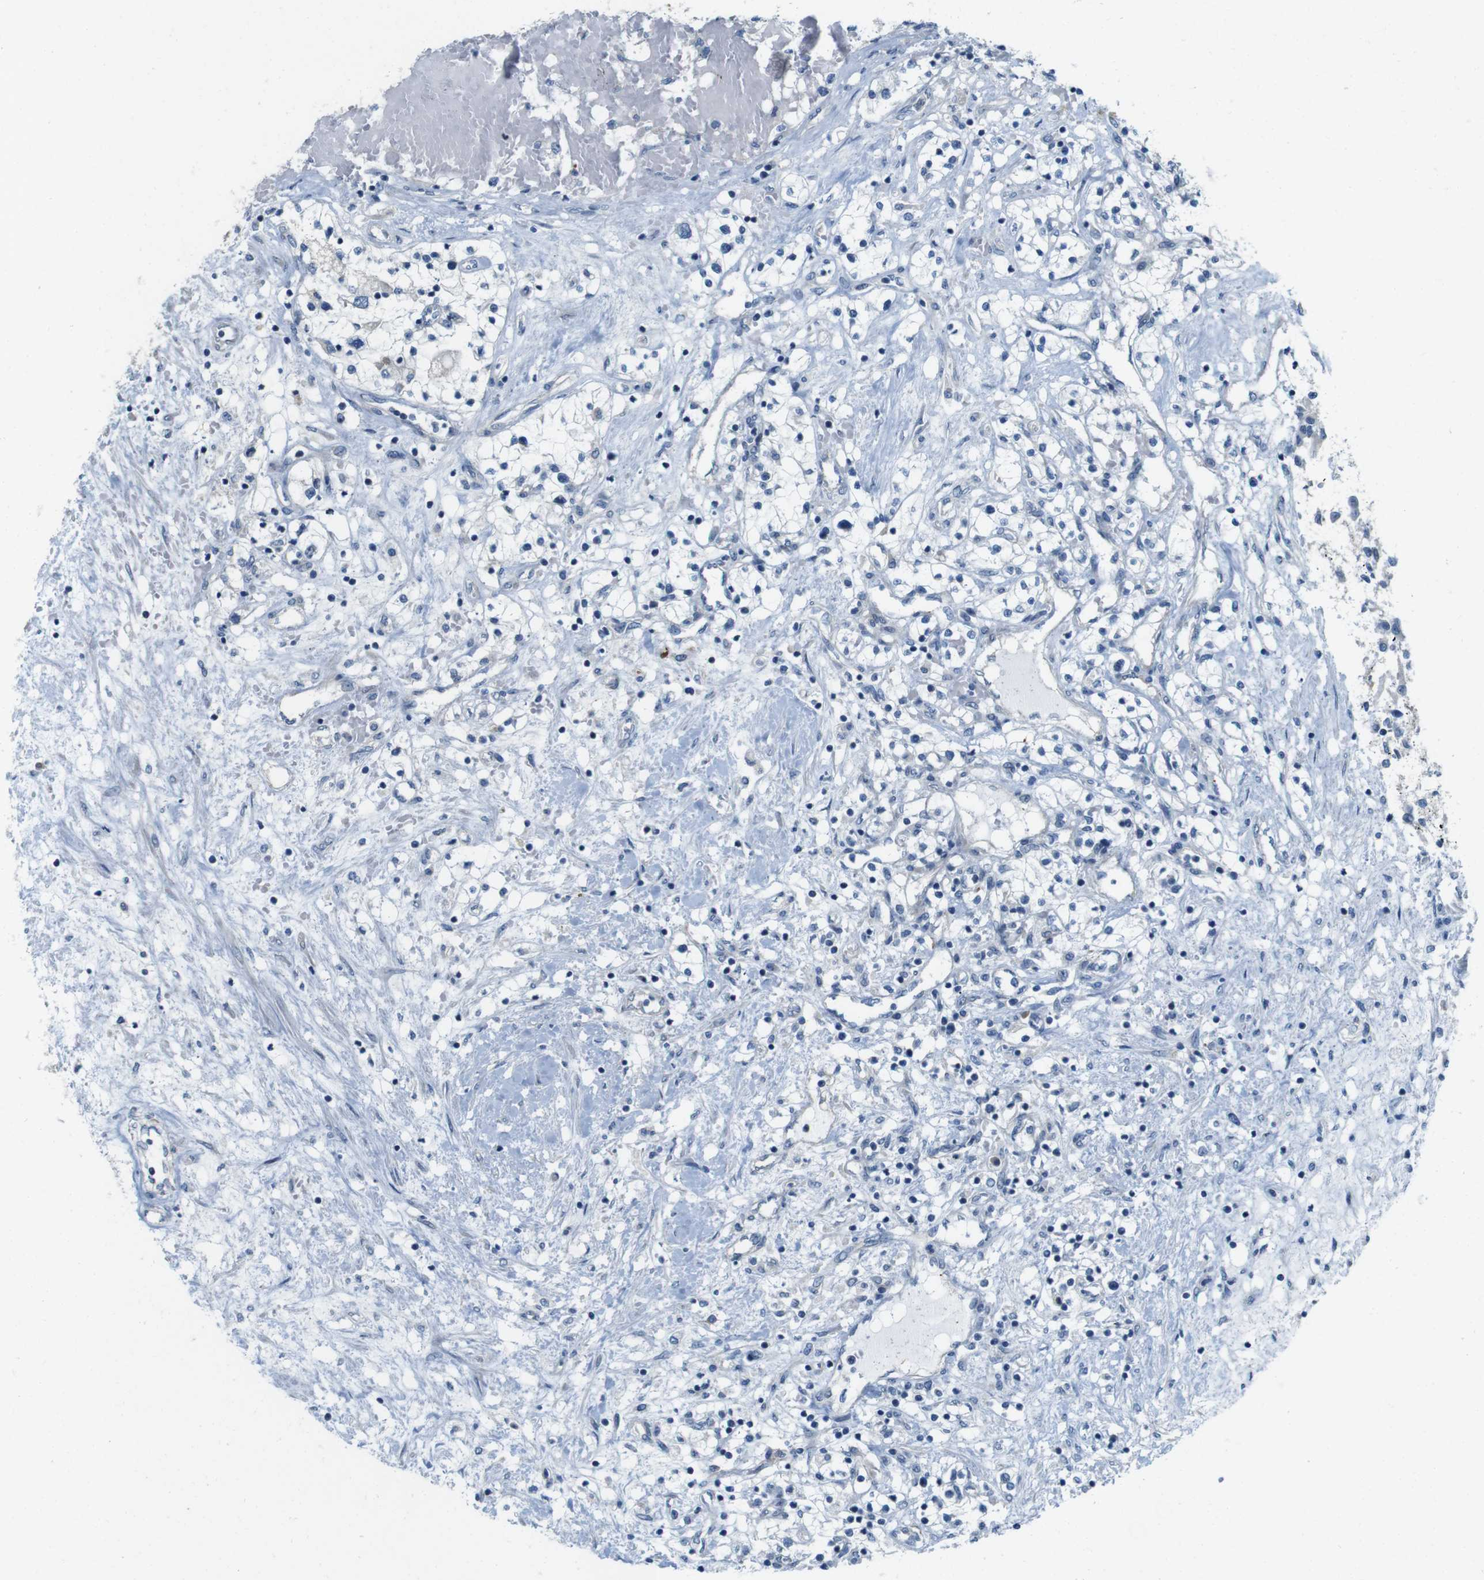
{"staining": {"intensity": "negative", "quantity": "none", "location": "none"}, "tissue": "renal cancer", "cell_type": "Tumor cells", "image_type": "cancer", "snomed": [{"axis": "morphology", "description": "Adenocarcinoma, NOS"}, {"axis": "topography", "description": "Kidney"}], "caption": "Tumor cells are negative for brown protein staining in renal cancer.", "gene": "SKI", "patient": {"sex": "male", "age": 68}}